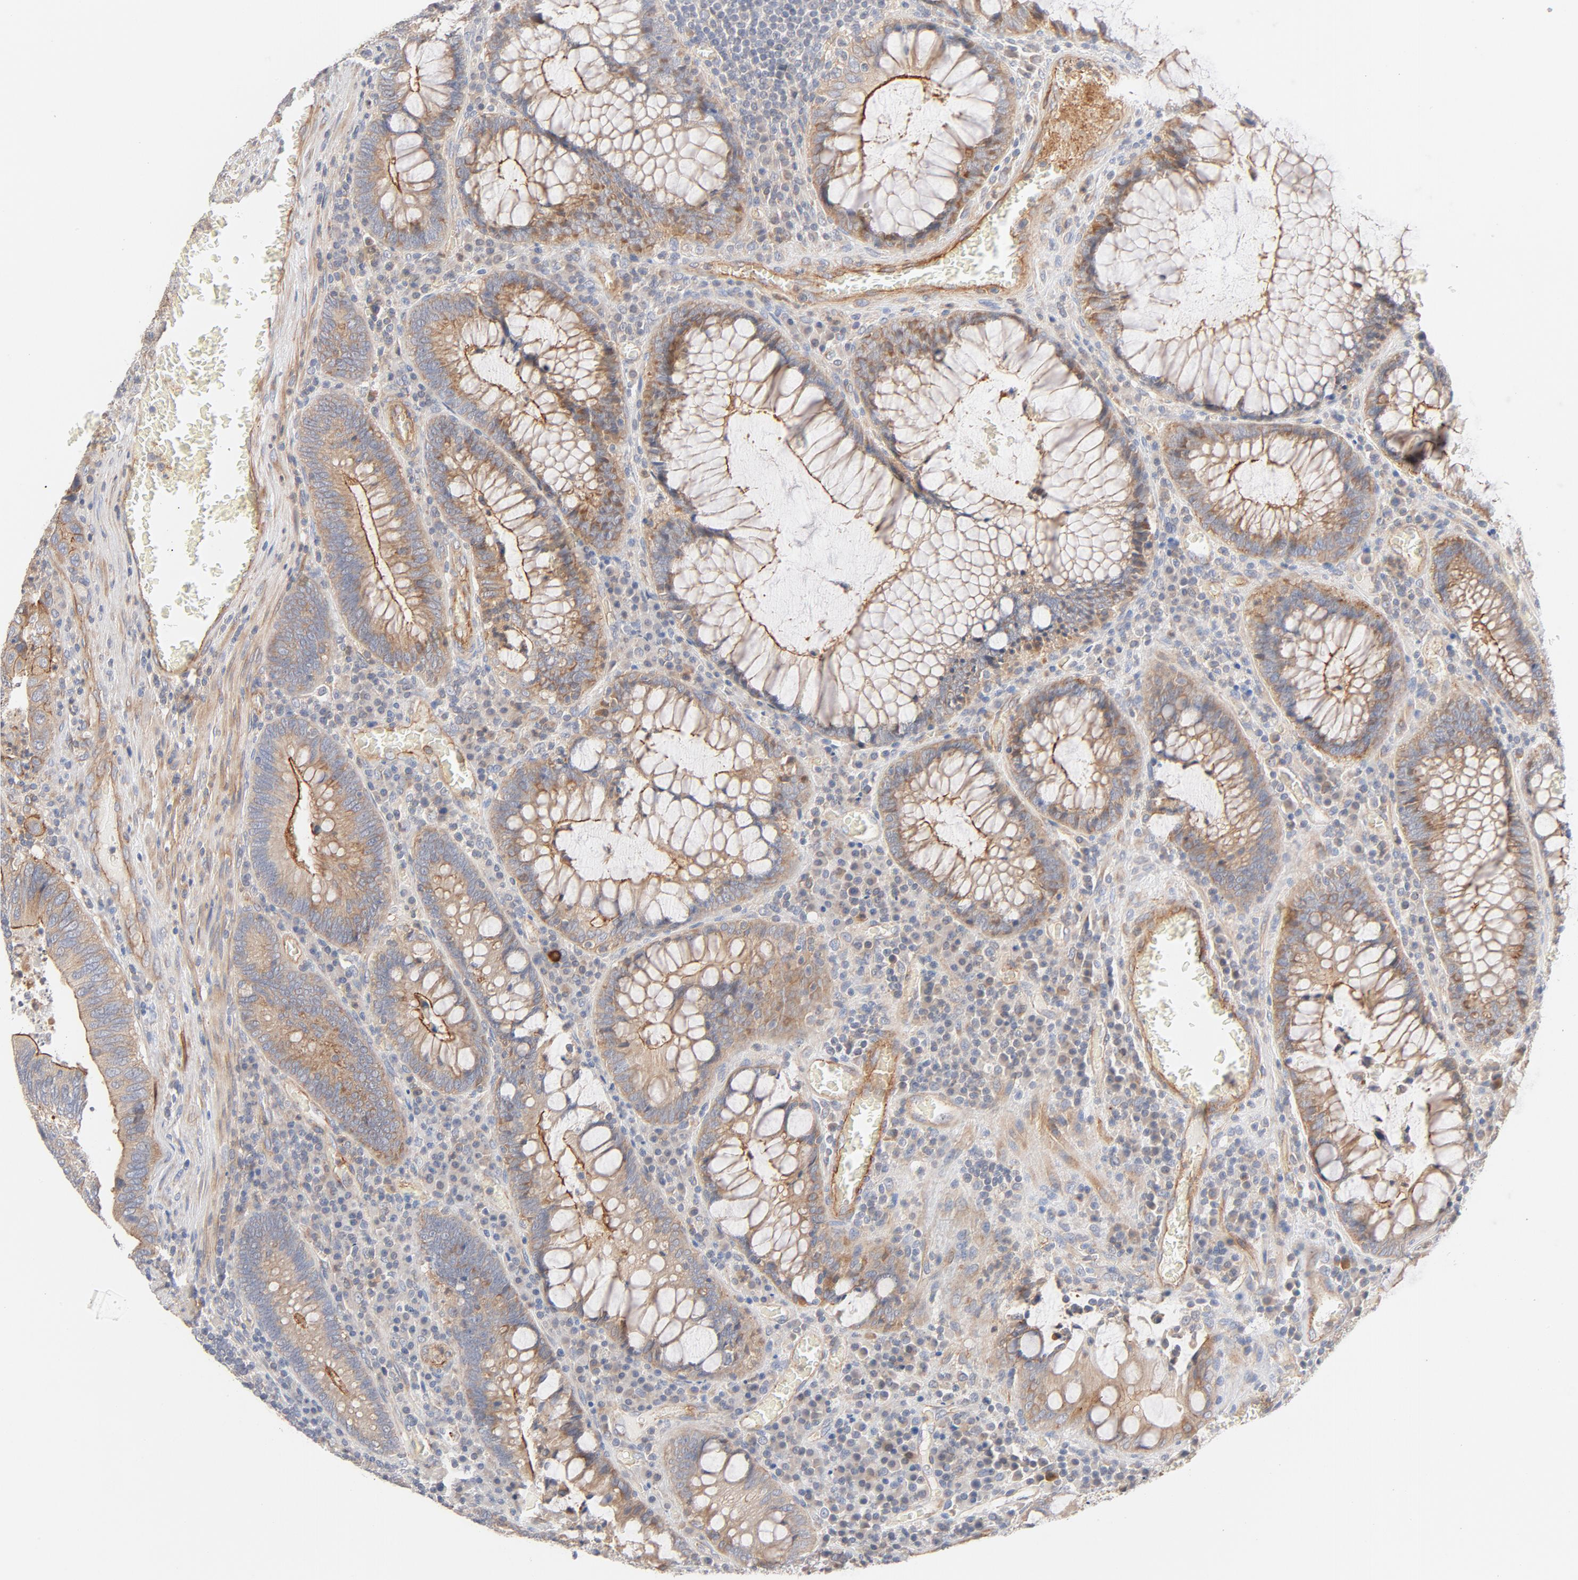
{"staining": {"intensity": "strong", "quantity": "25%-75%", "location": "cytoplasmic/membranous"}, "tissue": "colorectal cancer", "cell_type": "Tumor cells", "image_type": "cancer", "snomed": [{"axis": "morphology", "description": "Adenocarcinoma, NOS"}, {"axis": "topography", "description": "Colon"}], "caption": "Immunohistochemistry histopathology image of neoplastic tissue: human colorectal adenocarcinoma stained using immunohistochemistry reveals high levels of strong protein expression localized specifically in the cytoplasmic/membranous of tumor cells, appearing as a cytoplasmic/membranous brown color.", "gene": "STRN3", "patient": {"sex": "male", "age": 72}}